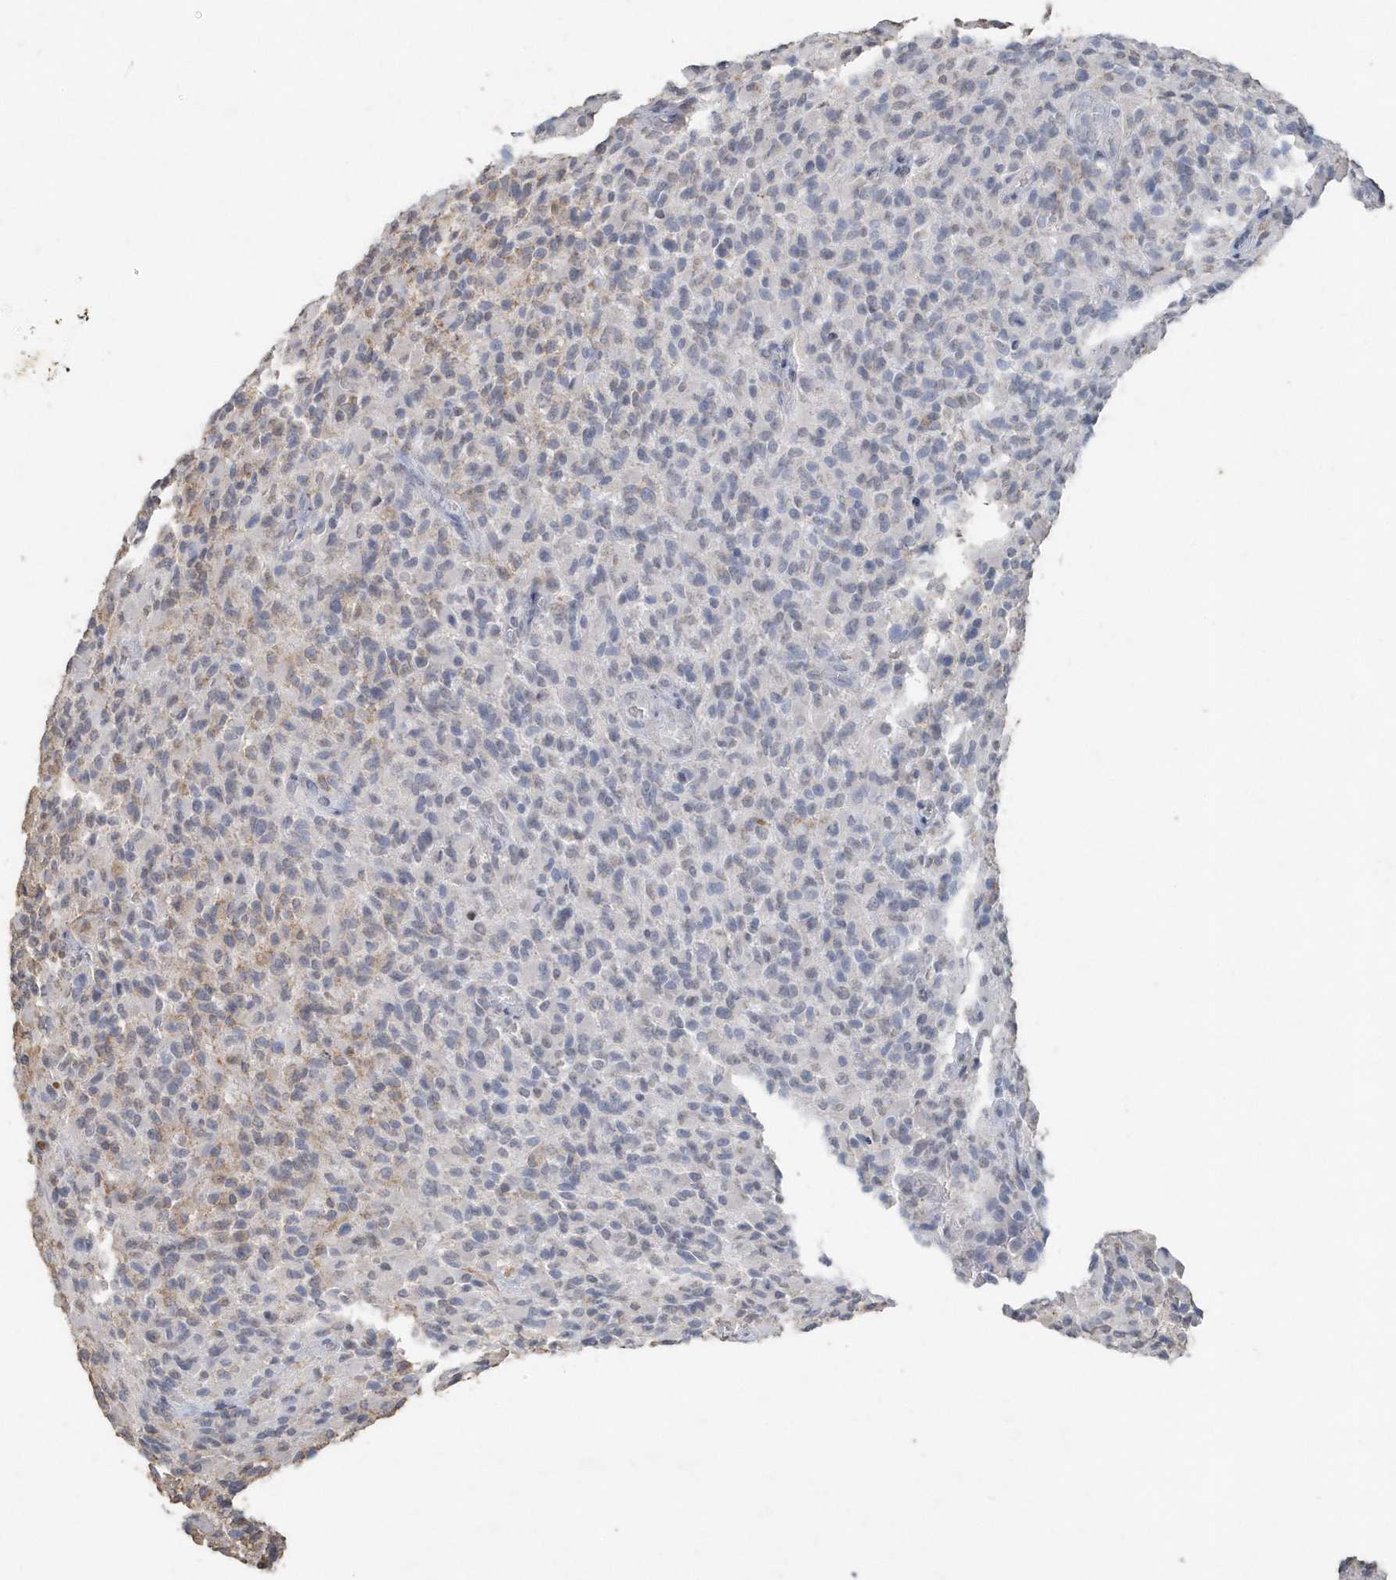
{"staining": {"intensity": "negative", "quantity": "none", "location": "none"}, "tissue": "glioma", "cell_type": "Tumor cells", "image_type": "cancer", "snomed": [{"axis": "morphology", "description": "Glioma, malignant, High grade"}, {"axis": "topography", "description": "Brain"}], "caption": "High-grade glioma (malignant) was stained to show a protein in brown. There is no significant positivity in tumor cells.", "gene": "PDCD1", "patient": {"sex": "male", "age": 71}}